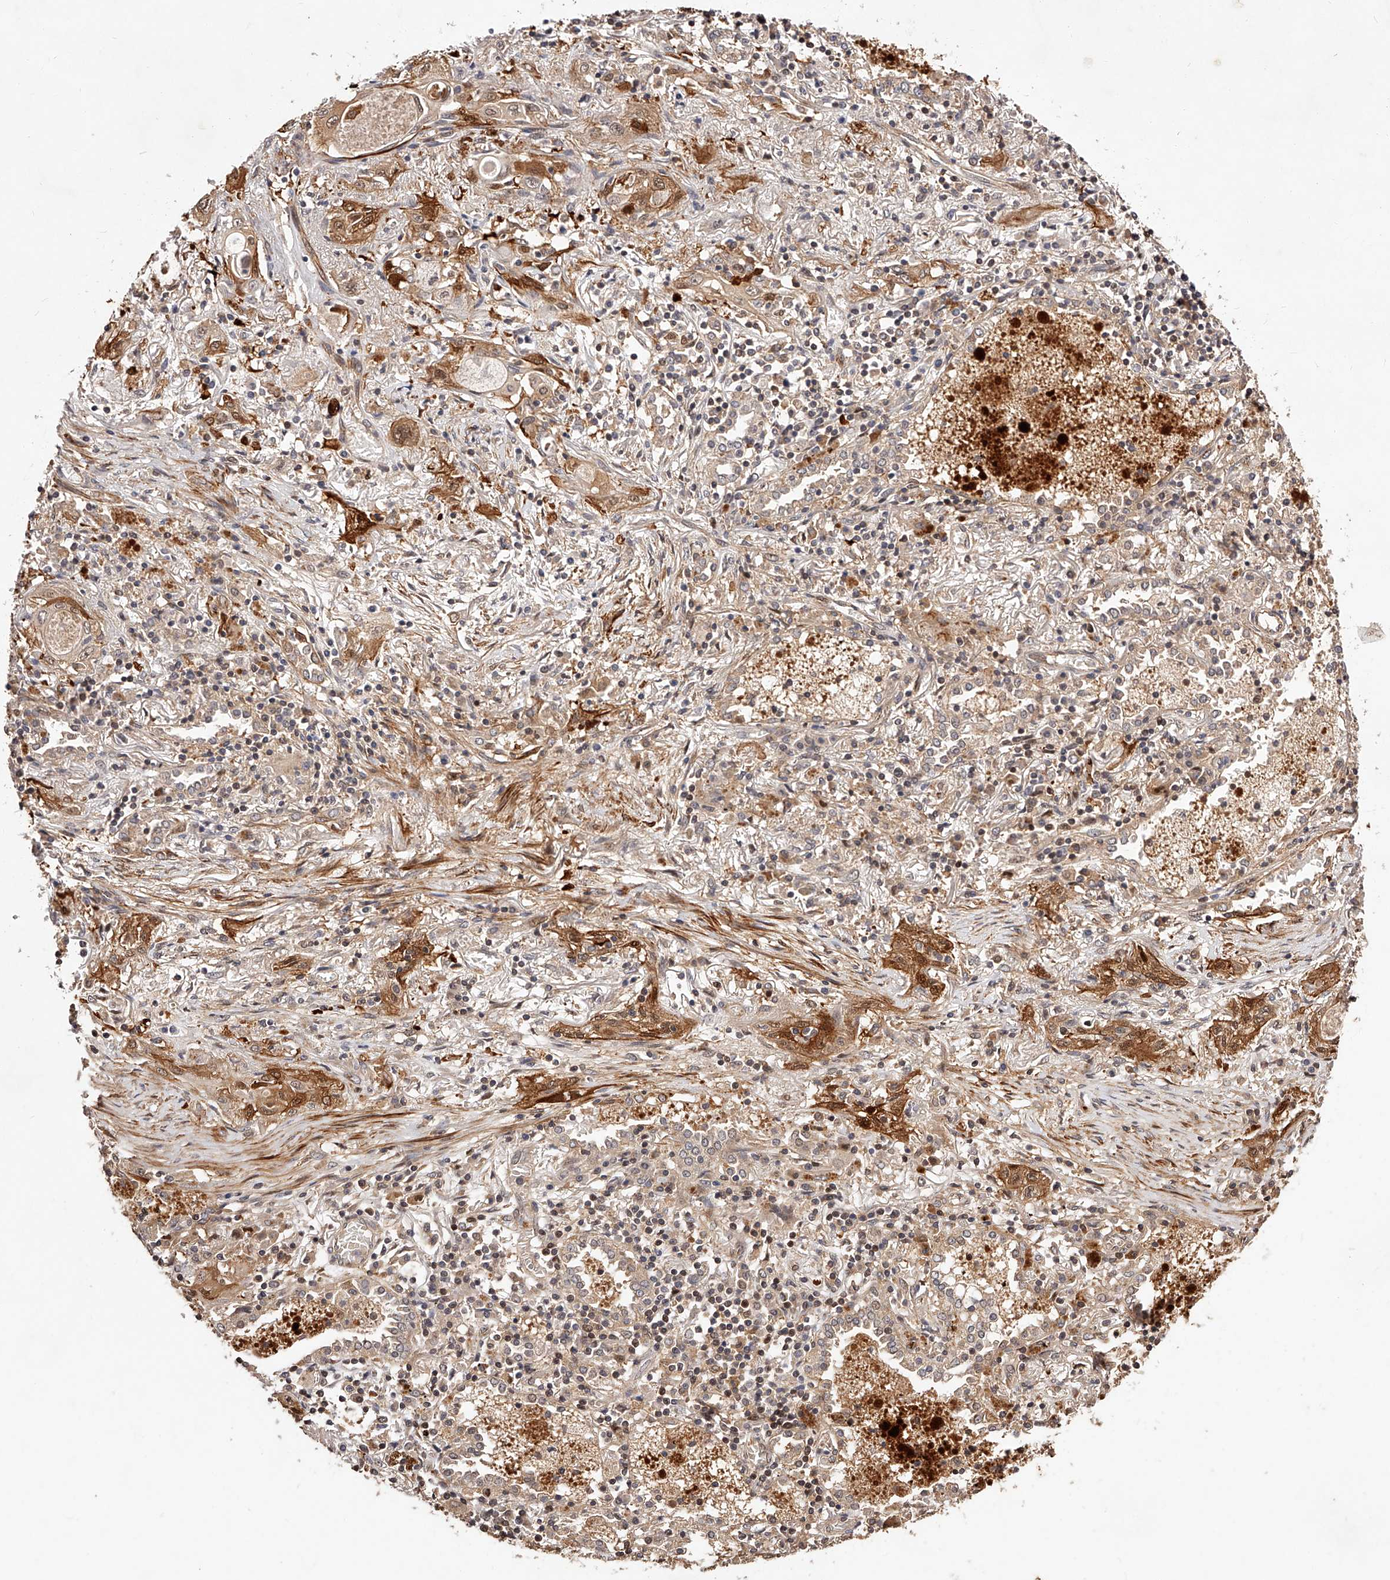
{"staining": {"intensity": "moderate", "quantity": ">75%", "location": "cytoplasmic/membranous"}, "tissue": "lung cancer", "cell_type": "Tumor cells", "image_type": "cancer", "snomed": [{"axis": "morphology", "description": "Squamous cell carcinoma, NOS"}, {"axis": "topography", "description": "Lung"}], "caption": "Moderate cytoplasmic/membranous expression is seen in about >75% of tumor cells in lung cancer (squamous cell carcinoma).", "gene": "CUL7", "patient": {"sex": "female", "age": 47}}